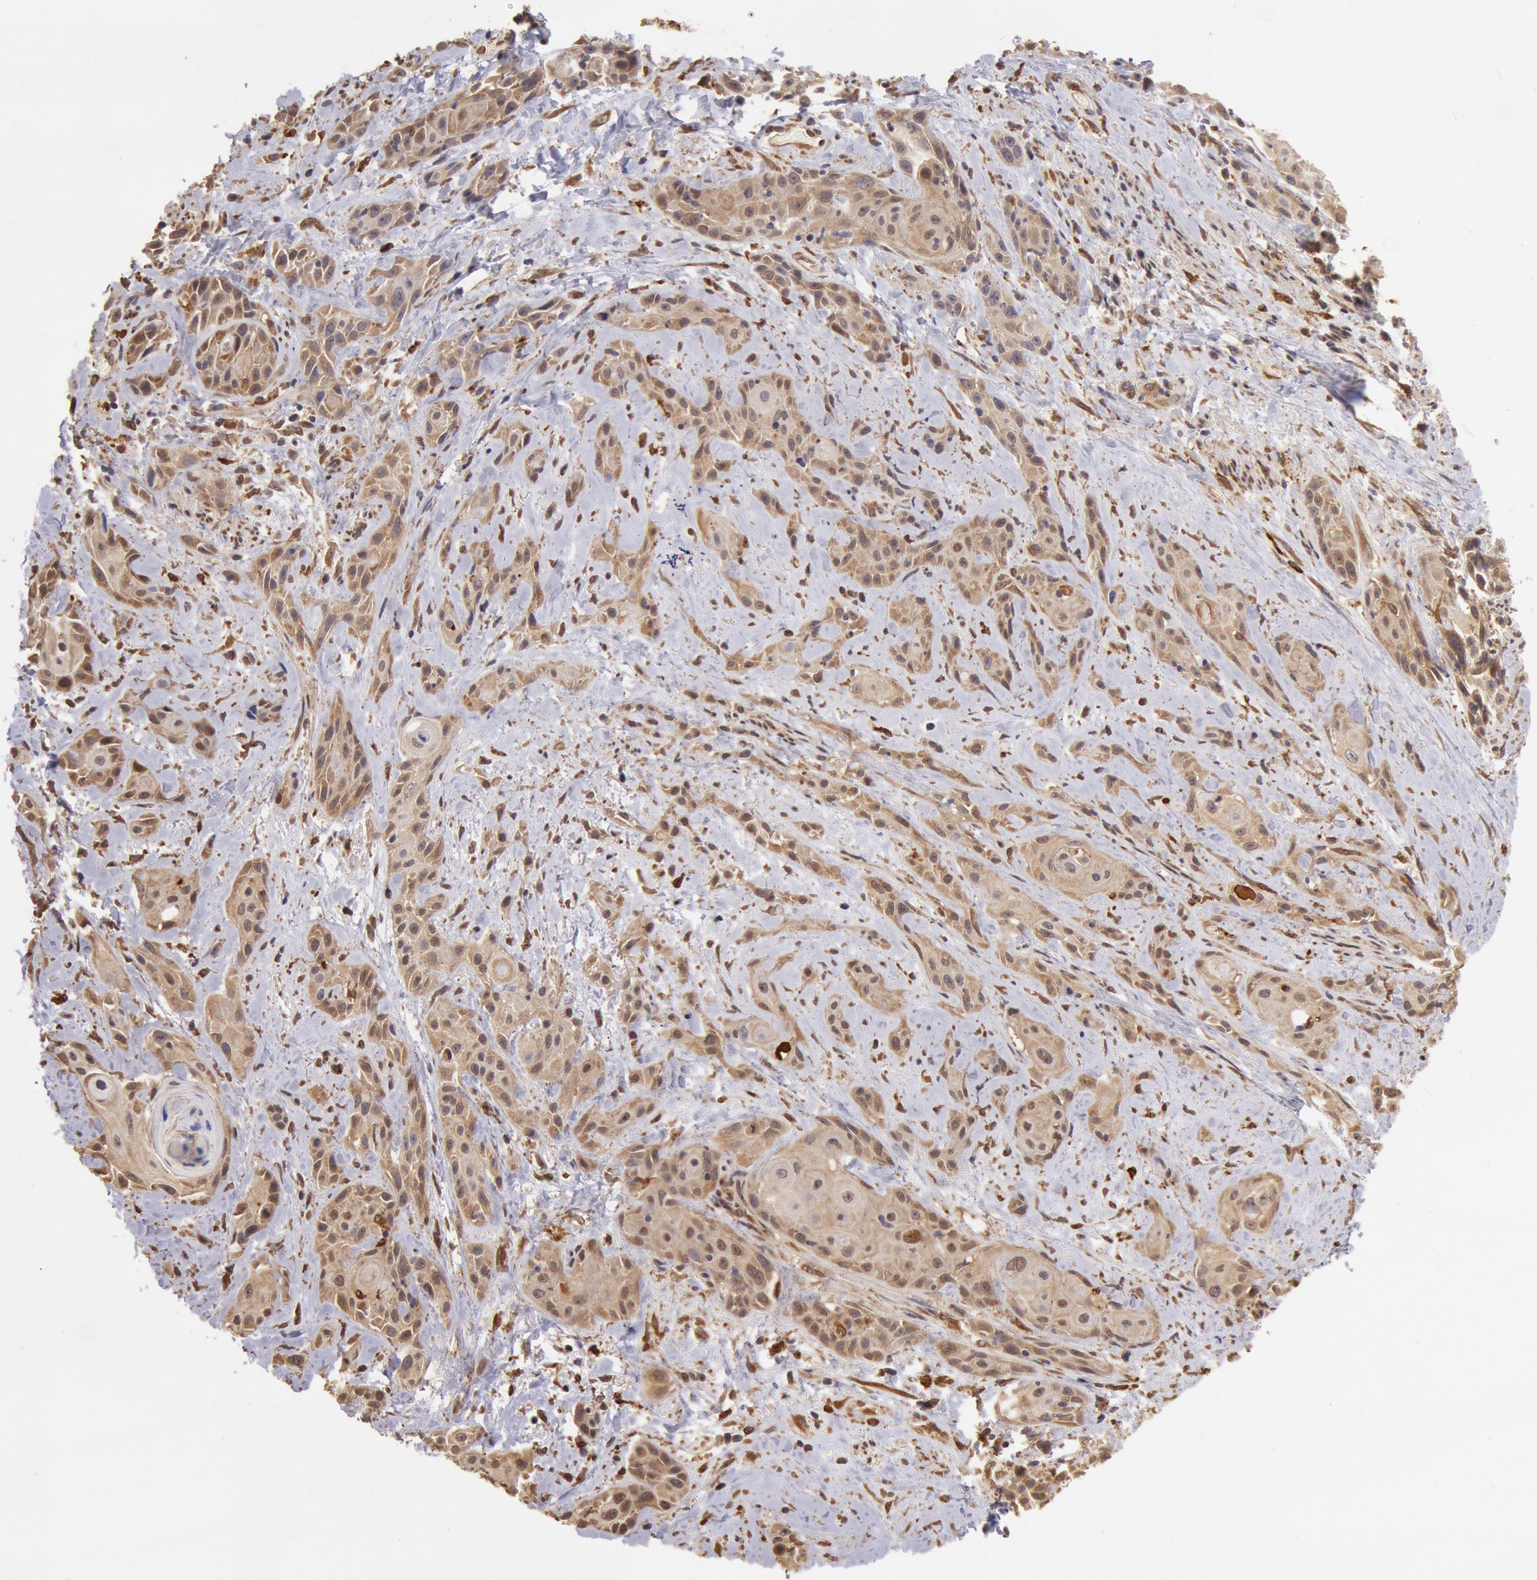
{"staining": {"intensity": "moderate", "quantity": ">75%", "location": "cytoplasmic/membranous,nuclear"}, "tissue": "skin cancer", "cell_type": "Tumor cells", "image_type": "cancer", "snomed": [{"axis": "morphology", "description": "Squamous cell carcinoma, NOS"}, {"axis": "topography", "description": "Skin"}, {"axis": "topography", "description": "Anal"}], "caption": "Squamous cell carcinoma (skin) stained with a brown dye reveals moderate cytoplasmic/membranous and nuclear positive positivity in approximately >75% of tumor cells.", "gene": "COMT", "patient": {"sex": "male", "age": 64}}